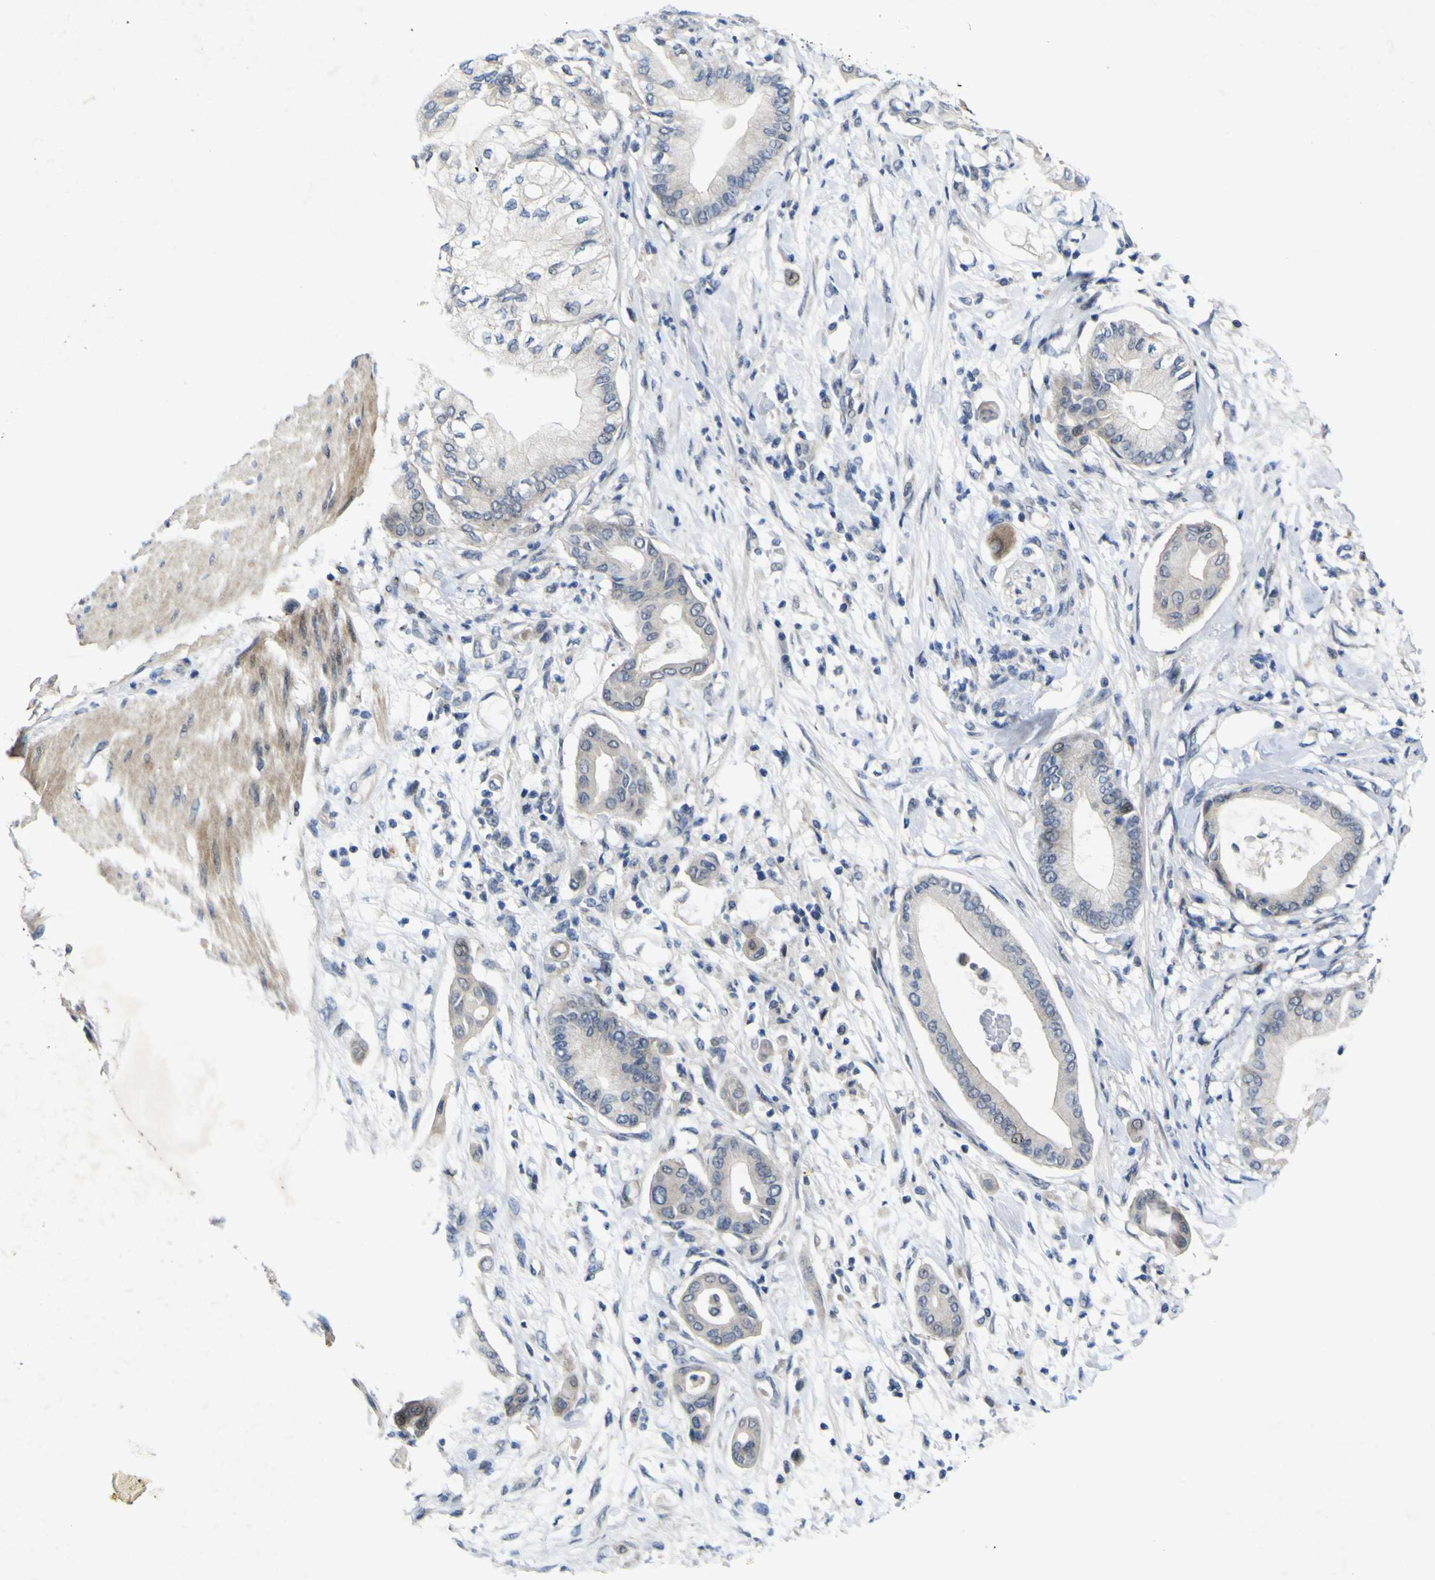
{"staining": {"intensity": "negative", "quantity": "none", "location": "none"}, "tissue": "pancreatic cancer", "cell_type": "Tumor cells", "image_type": "cancer", "snomed": [{"axis": "morphology", "description": "Adenocarcinoma, NOS"}, {"axis": "morphology", "description": "Adenocarcinoma, metastatic, NOS"}, {"axis": "topography", "description": "Lymph node"}, {"axis": "topography", "description": "Pancreas"}, {"axis": "topography", "description": "Duodenum"}], "caption": "High magnification brightfield microscopy of metastatic adenocarcinoma (pancreatic) stained with DAB (3,3'-diaminobenzidine) (brown) and counterstained with hematoxylin (blue): tumor cells show no significant positivity.", "gene": "NAV1", "patient": {"sex": "female", "age": 64}}